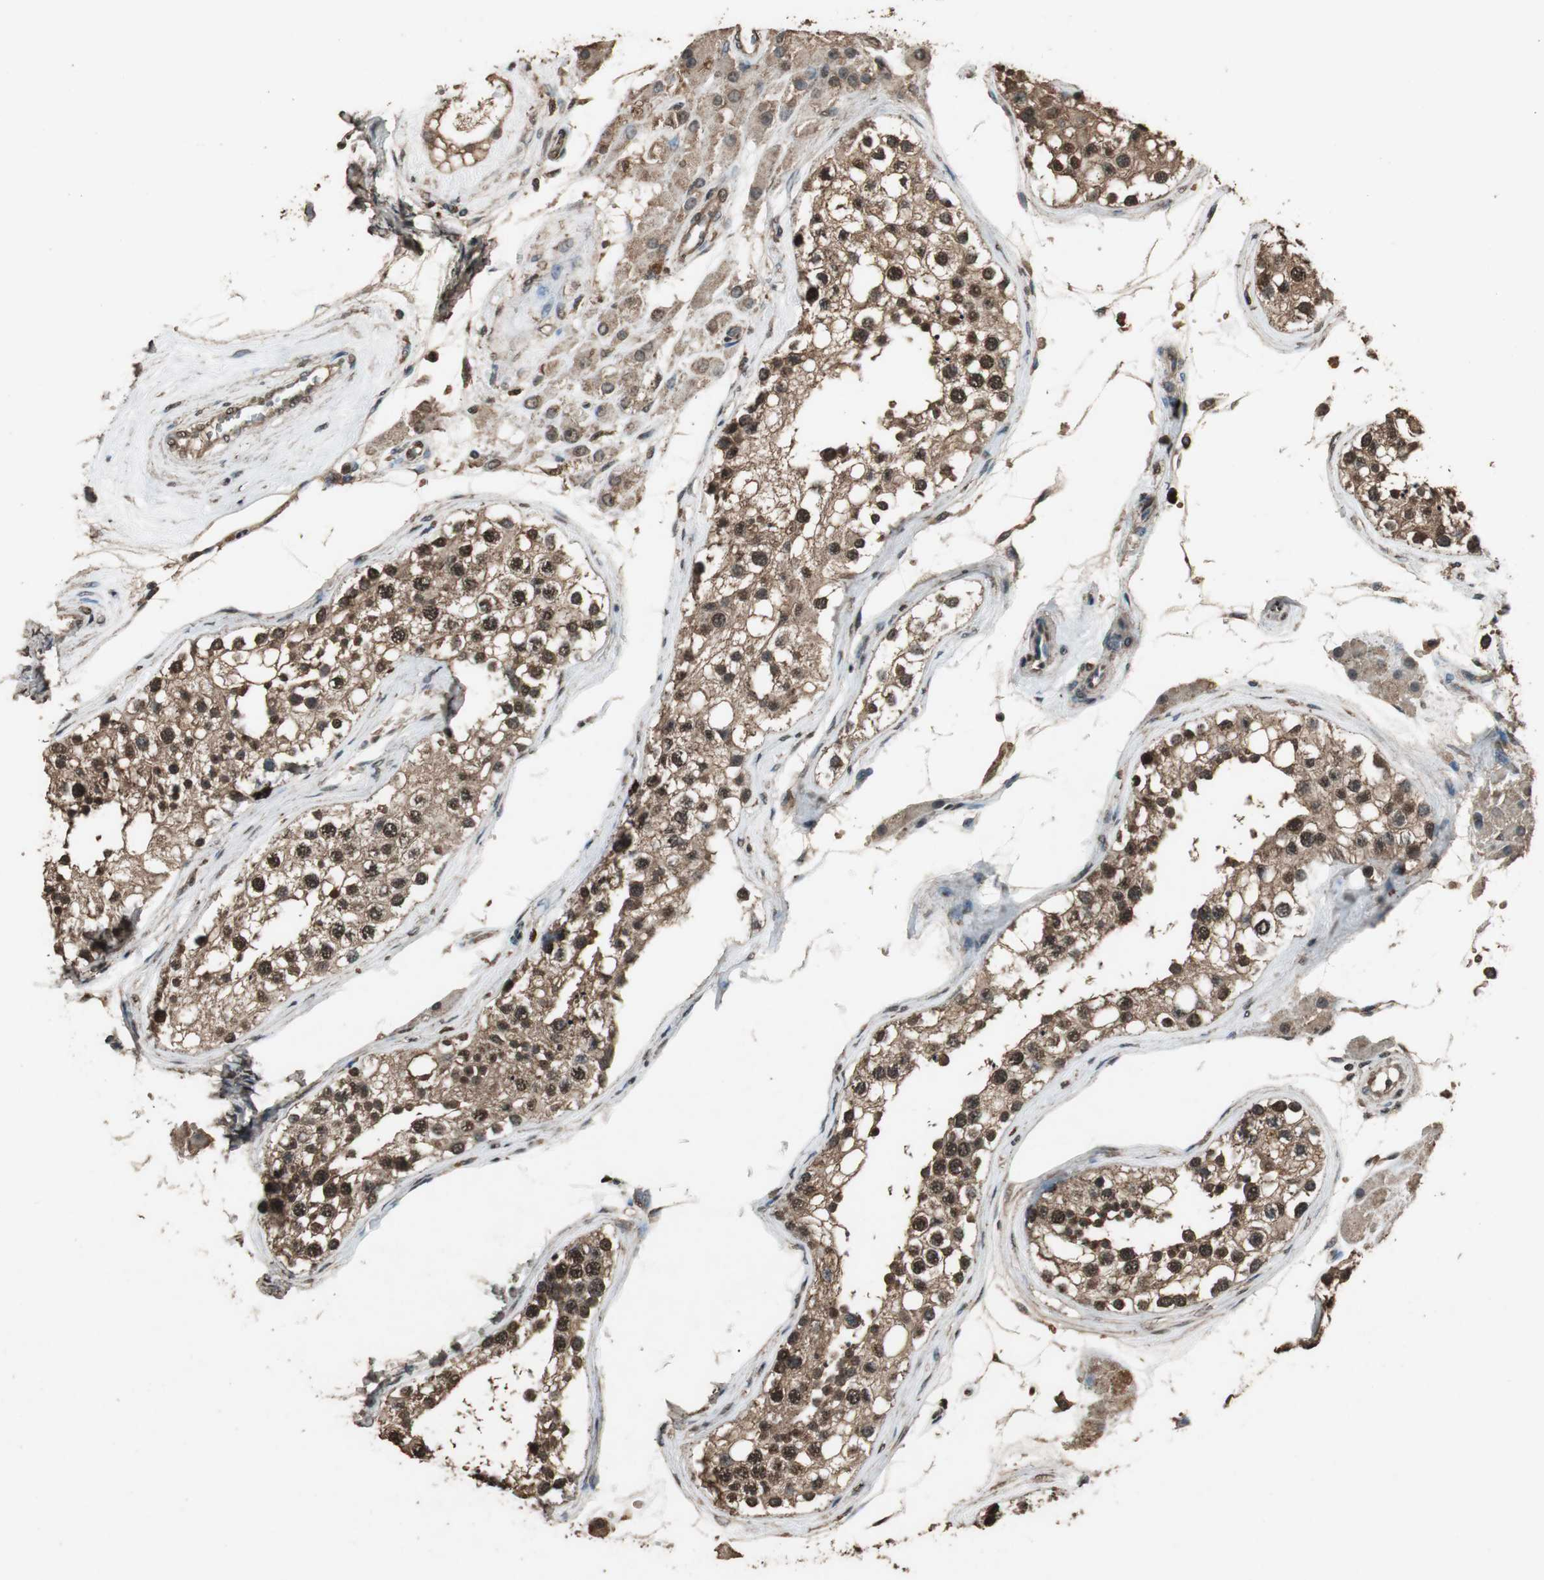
{"staining": {"intensity": "strong", "quantity": ">75%", "location": "cytoplasmic/membranous,nuclear"}, "tissue": "testis", "cell_type": "Cells in seminiferous ducts", "image_type": "normal", "snomed": [{"axis": "morphology", "description": "Normal tissue, NOS"}, {"axis": "topography", "description": "Testis"}], "caption": "Testis stained with DAB immunohistochemistry (IHC) displays high levels of strong cytoplasmic/membranous,nuclear positivity in approximately >75% of cells in seminiferous ducts. (Stains: DAB (3,3'-diaminobenzidine) in brown, nuclei in blue, Microscopy: brightfield microscopy at high magnification).", "gene": "PPP1R13B", "patient": {"sex": "male", "age": 68}}